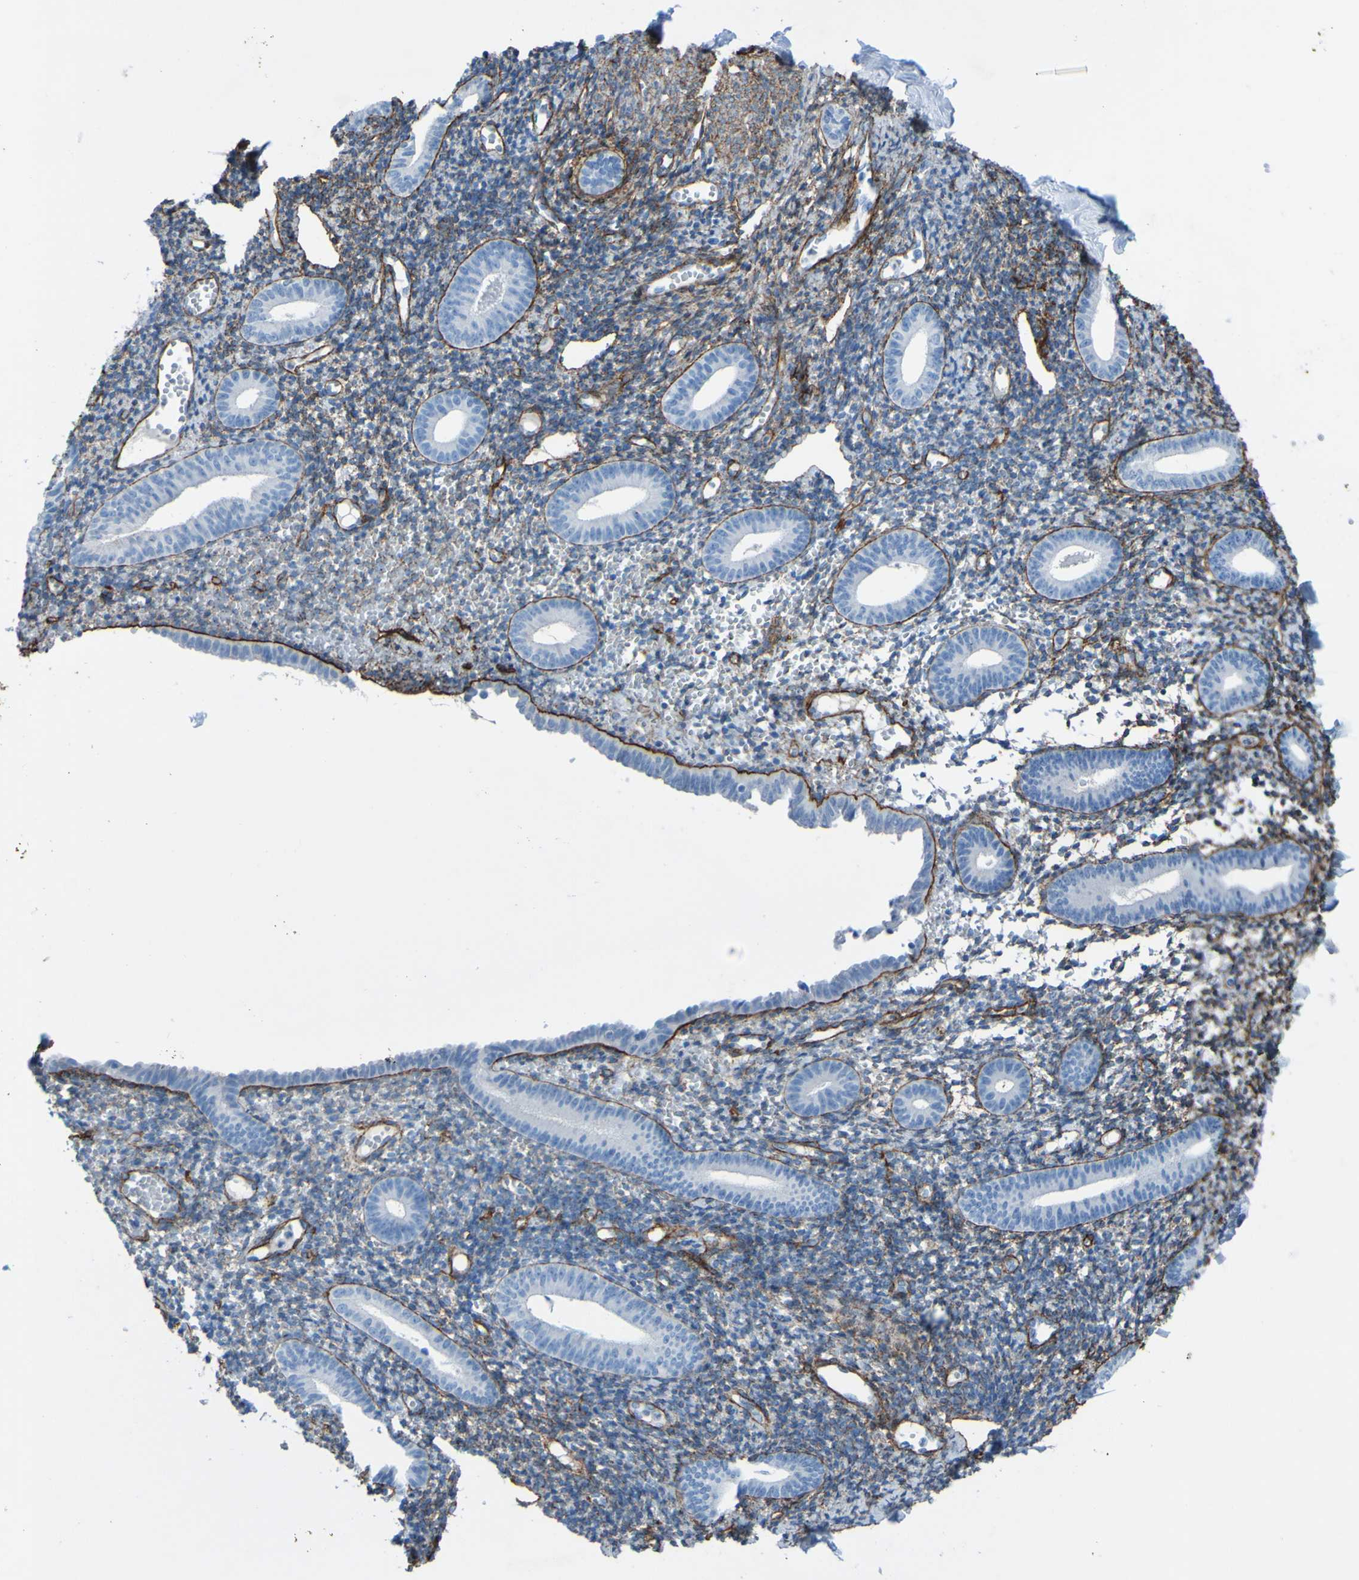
{"staining": {"intensity": "moderate", "quantity": "25%-75%", "location": "cytoplasmic/membranous"}, "tissue": "endometrium", "cell_type": "Cells in endometrial stroma", "image_type": "normal", "snomed": [{"axis": "morphology", "description": "Normal tissue, NOS"}, {"axis": "topography", "description": "Endometrium"}], "caption": "An image of endometrium stained for a protein reveals moderate cytoplasmic/membranous brown staining in cells in endometrial stroma. (Brightfield microscopy of DAB IHC at high magnification).", "gene": "COL4A2", "patient": {"sex": "female", "age": 50}}